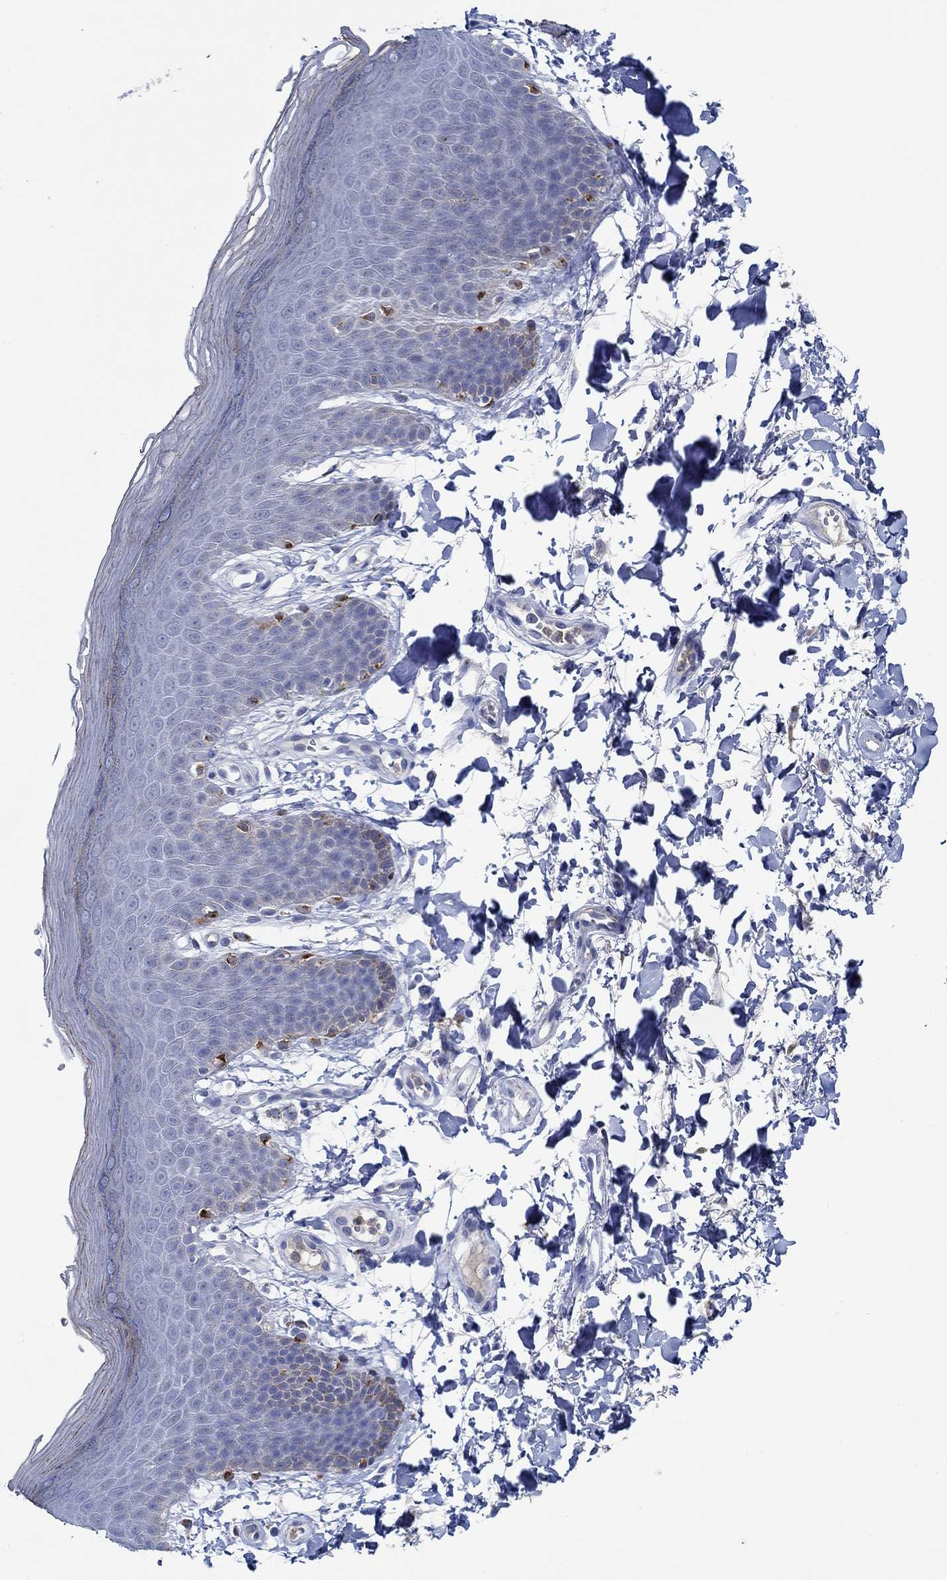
{"staining": {"intensity": "negative", "quantity": "none", "location": "none"}, "tissue": "skin", "cell_type": "Epidermal cells", "image_type": "normal", "snomed": [{"axis": "morphology", "description": "Normal tissue, NOS"}, {"axis": "topography", "description": "Anal"}], "caption": "Immunohistochemical staining of benign skin exhibits no significant expression in epidermal cells.", "gene": "CPM", "patient": {"sex": "male", "age": 53}}